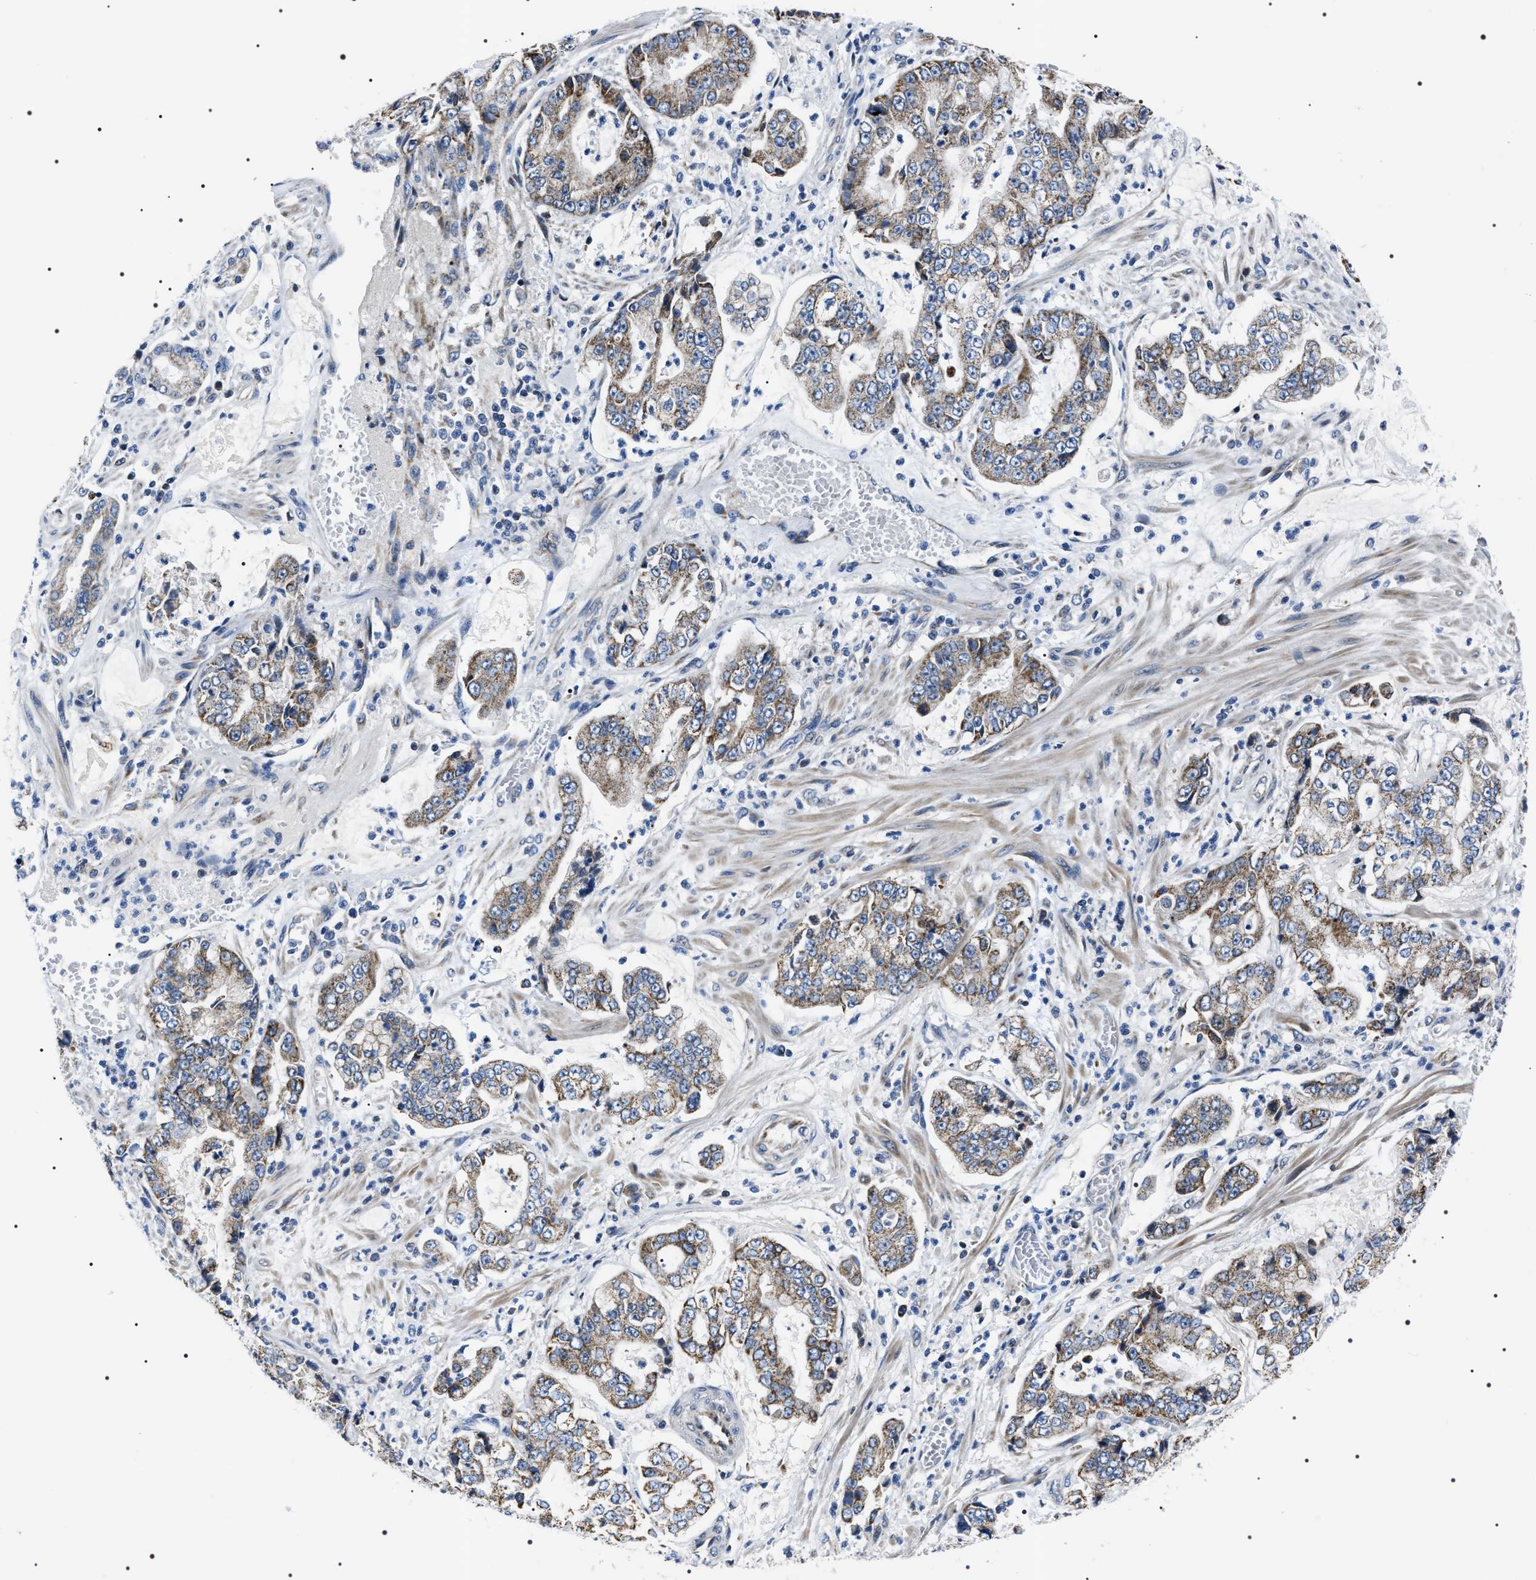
{"staining": {"intensity": "weak", "quantity": ">75%", "location": "cytoplasmic/membranous"}, "tissue": "stomach cancer", "cell_type": "Tumor cells", "image_type": "cancer", "snomed": [{"axis": "morphology", "description": "Adenocarcinoma, NOS"}, {"axis": "topography", "description": "Stomach"}], "caption": "Adenocarcinoma (stomach) stained with a protein marker shows weak staining in tumor cells.", "gene": "NTMT1", "patient": {"sex": "male", "age": 76}}